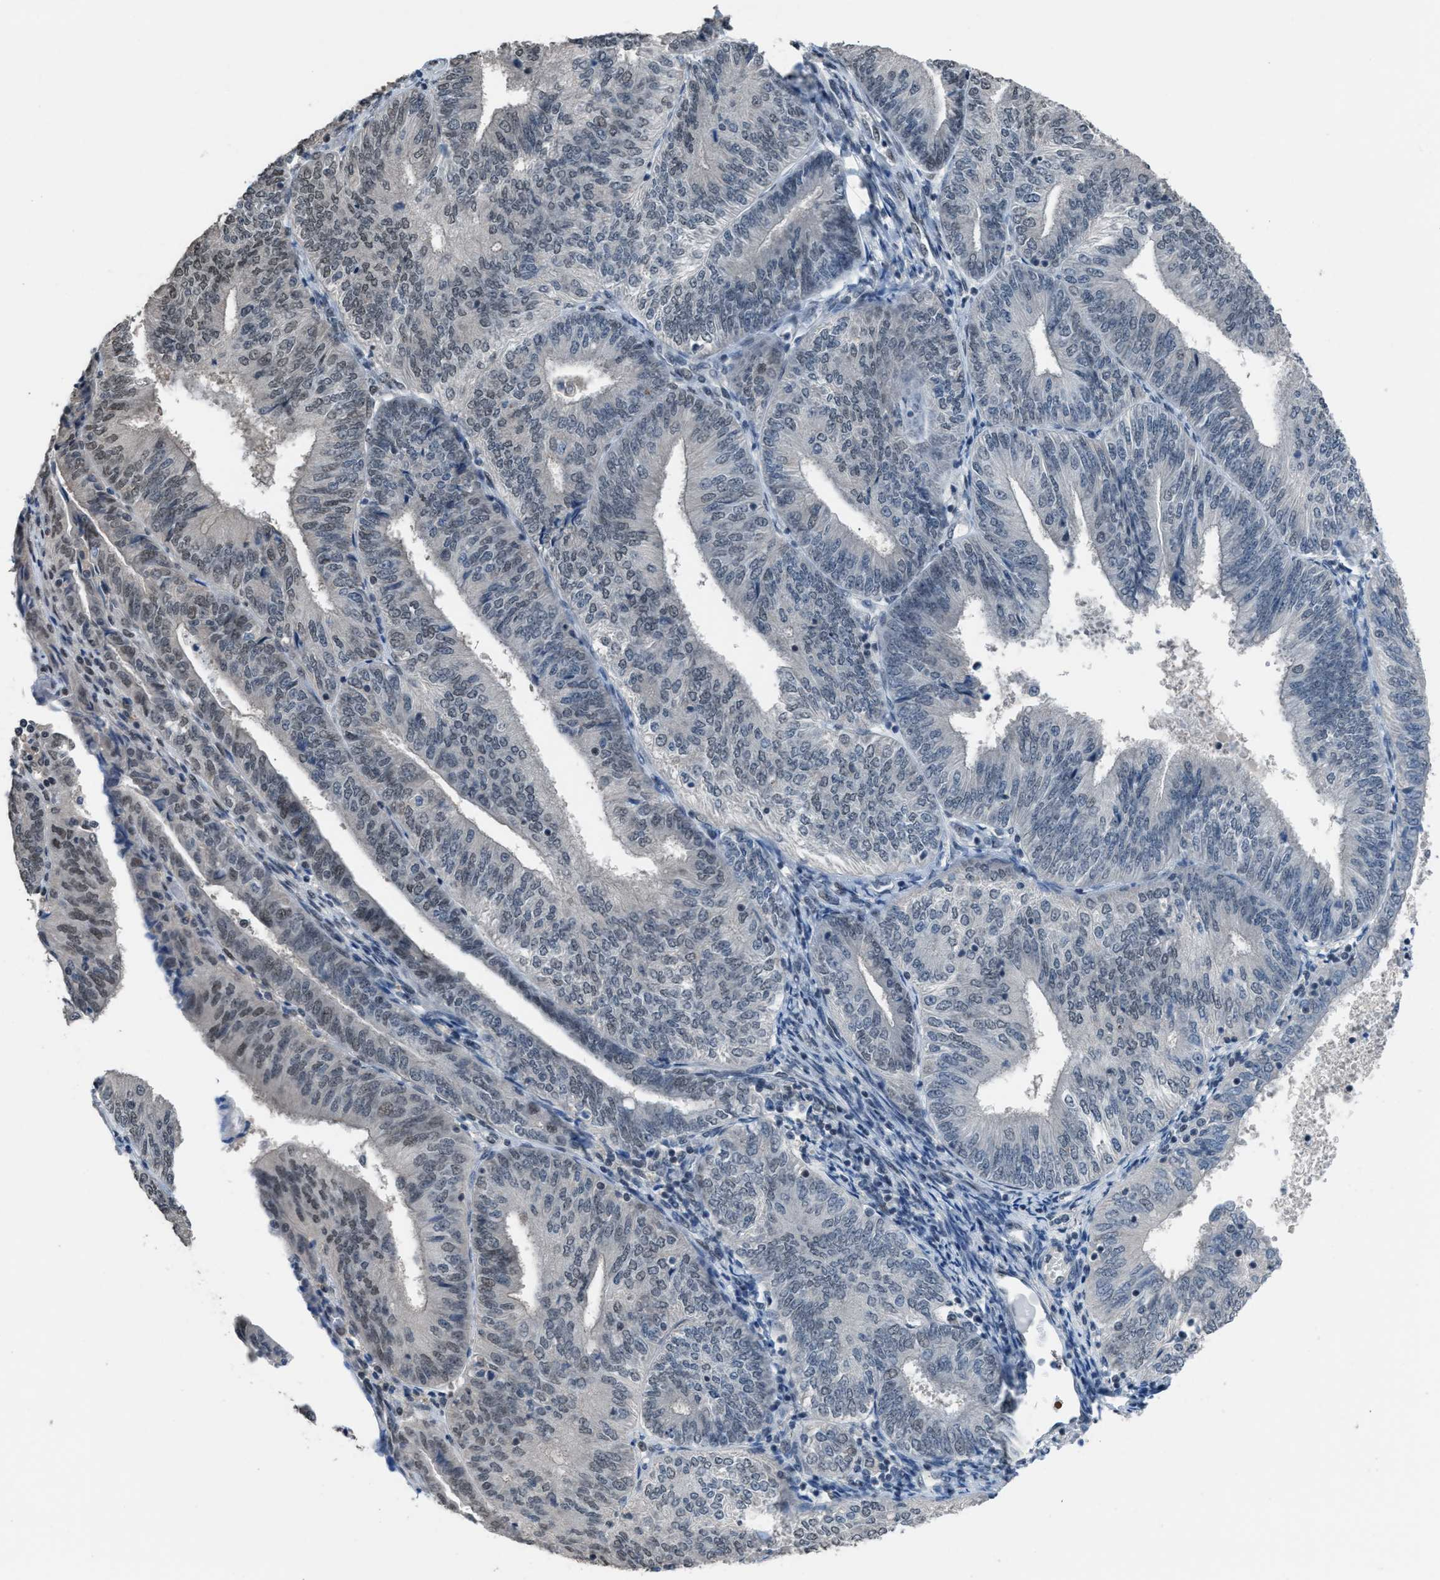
{"staining": {"intensity": "weak", "quantity": "<25%", "location": "nuclear"}, "tissue": "endometrial cancer", "cell_type": "Tumor cells", "image_type": "cancer", "snomed": [{"axis": "morphology", "description": "Adenocarcinoma, NOS"}, {"axis": "topography", "description": "Endometrium"}], "caption": "DAB immunohistochemical staining of endometrial cancer (adenocarcinoma) demonstrates no significant positivity in tumor cells. Brightfield microscopy of immunohistochemistry stained with DAB (3,3'-diaminobenzidine) (brown) and hematoxylin (blue), captured at high magnification.", "gene": "ZNF276", "patient": {"sex": "female", "age": 58}}